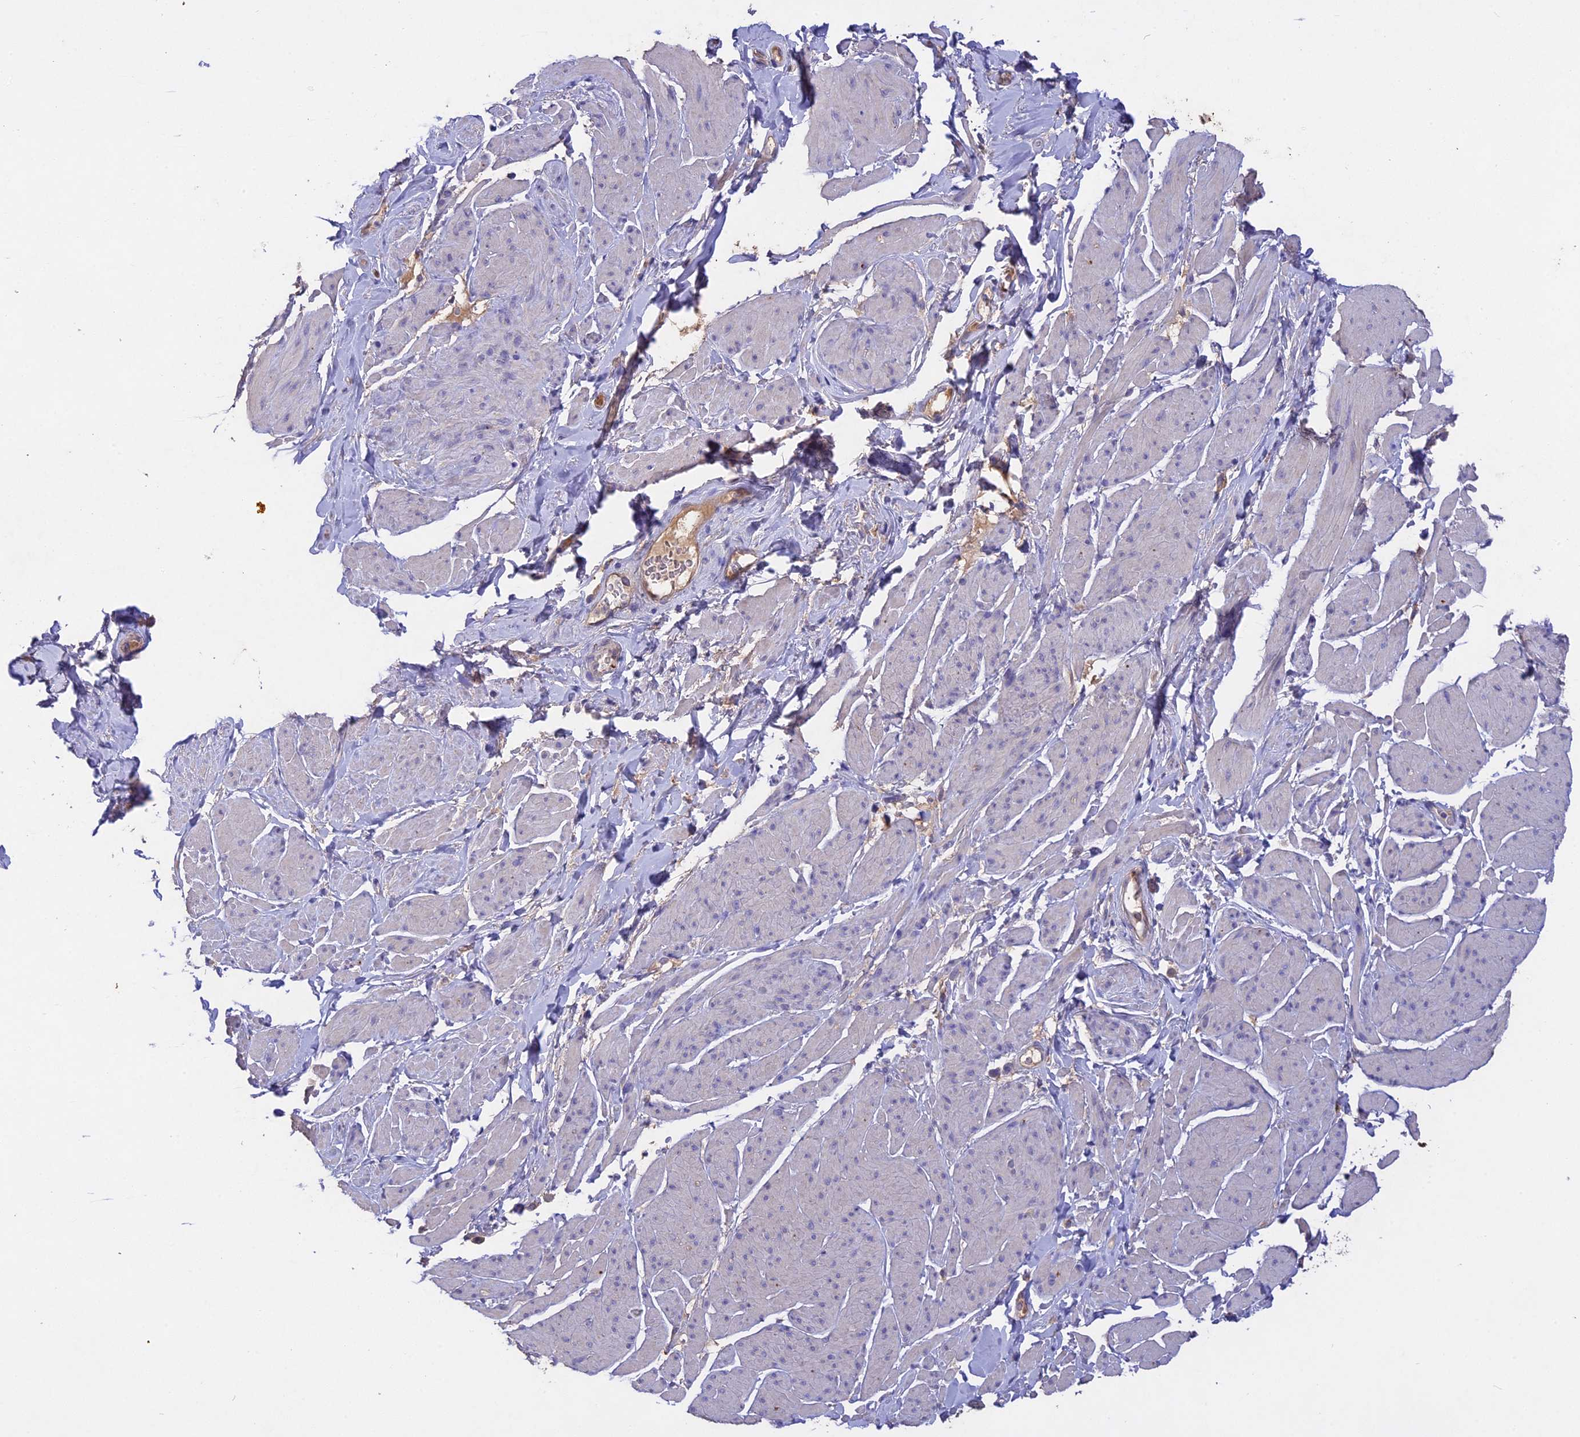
{"staining": {"intensity": "negative", "quantity": "none", "location": "none"}, "tissue": "smooth muscle", "cell_type": "Smooth muscle cells", "image_type": "normal", "snomed": [{"axis": "morphology", "description": "Normal tissue, NOS"}, {"axis": "topography", "description": "Smooth muscle"}, {"axis": "topography", "description": "Peripheral nerve tissue"}], "caption": "A high-resolution histopathology image shows immunohistochemistry staining of benign smooth muscle, which exhibits no significant expression in smooth muscle cells.", "gene": "SLC26A4", "patient": {"sex": "male", "age": 69}}